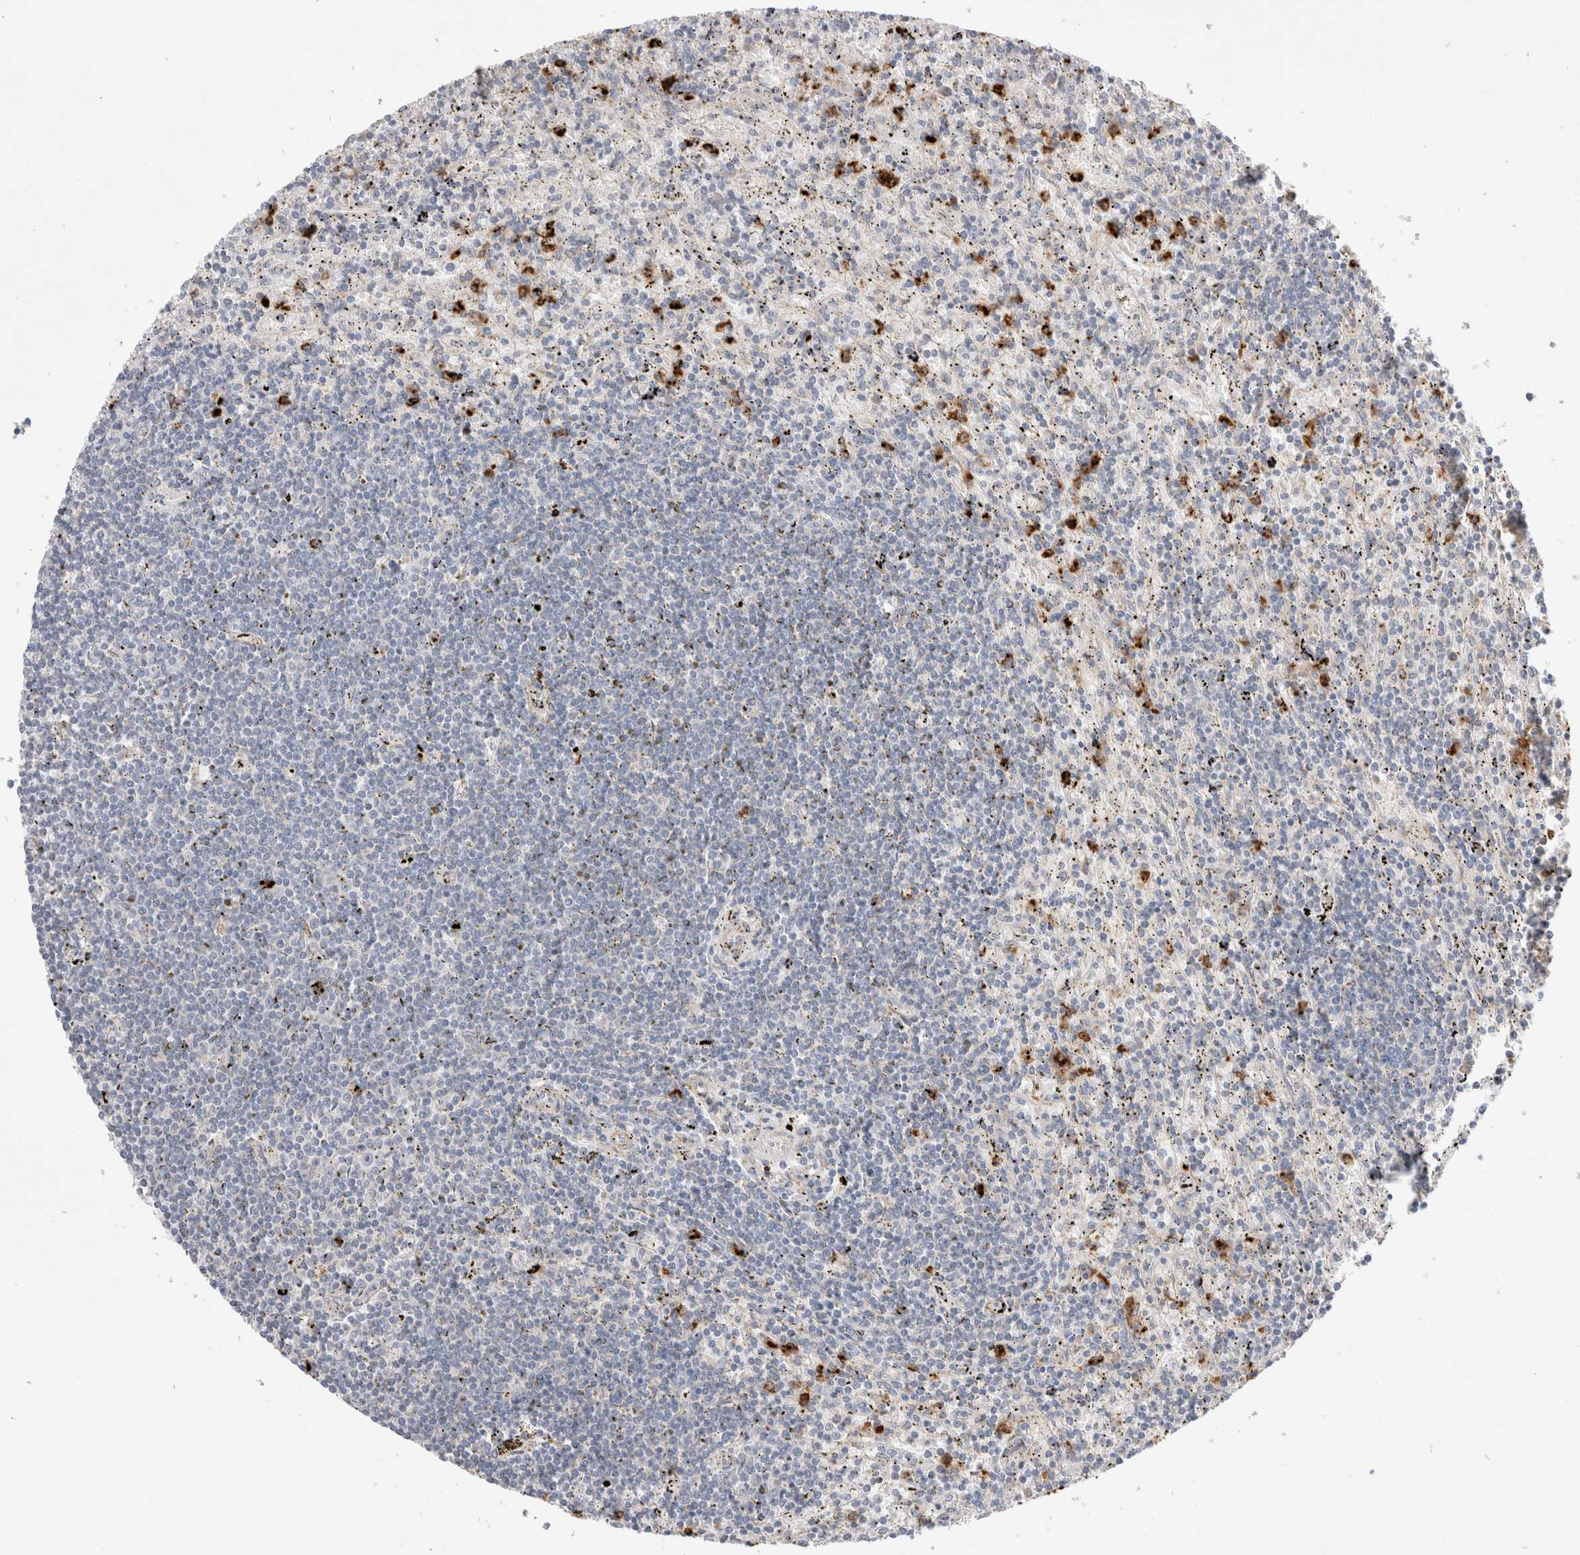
{"staining": {"intensity": "negative", "quantity": "none", "location": "none"}, "tissue": "lymphoma", "cell_type": "Tumor cells", "image_type": "cancer", "snomed": [{"axis": "morphology", "description": "Malignant lymphoma, non-Hodgkin's type, Low grade"}, {"axis": "topography", "description": "Spleen"}], "caption": "Histopathology image shows no protein positivity in tumor cells of low-grade malignant lymphoma, non-Hodgkin's type tissue.", "gene": "GSDMB", "patient": {"sex": "male", "age": 76}}